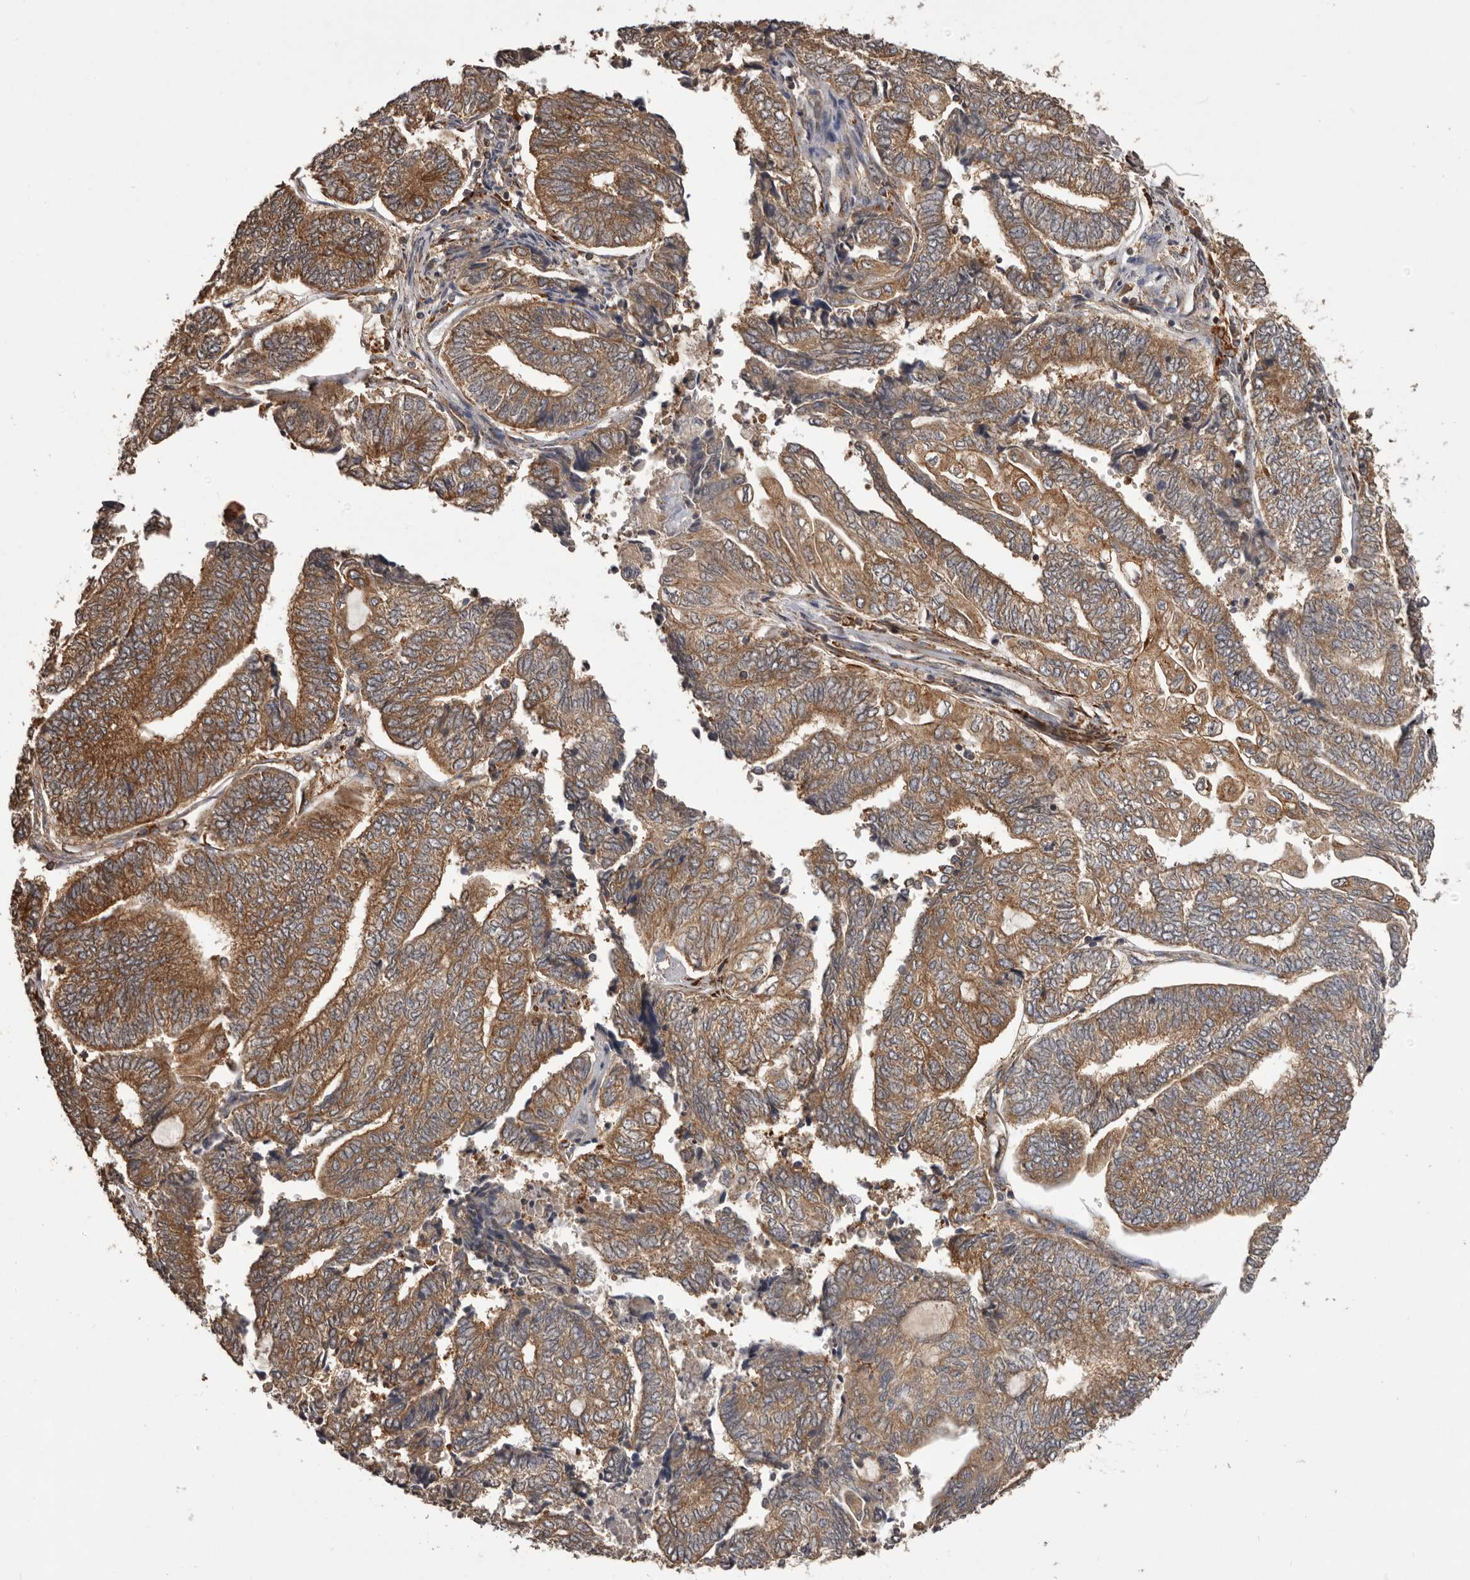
{"staining": {"intensity": "moderate", "quantity": ">75%", "location": "cytoplasmic/membranous"}, "tissue": "endometrial cancer", "cell_type": "Tumor cells", "image_type": "cancer", "snomed": [{"axis": "morphology", "description": "Adenocarcinoma, NOS"}, {"axis": "topography", "description": "Uterus"}, {"axis": "topography", "description": "Endometrium"}], "caption": "Endometrial adenocarcinoma was stained to show a protein in brown. There is medium levels of moderate cytoplasmic/membranous positivity in about >75% of tumor cells. (DAB (3,3'-diaminobenzidine) IHC with brightfield microscopy, high magnification).", "gene": "SLC22A3", "patient": {"sex": "female", "age": 70}}